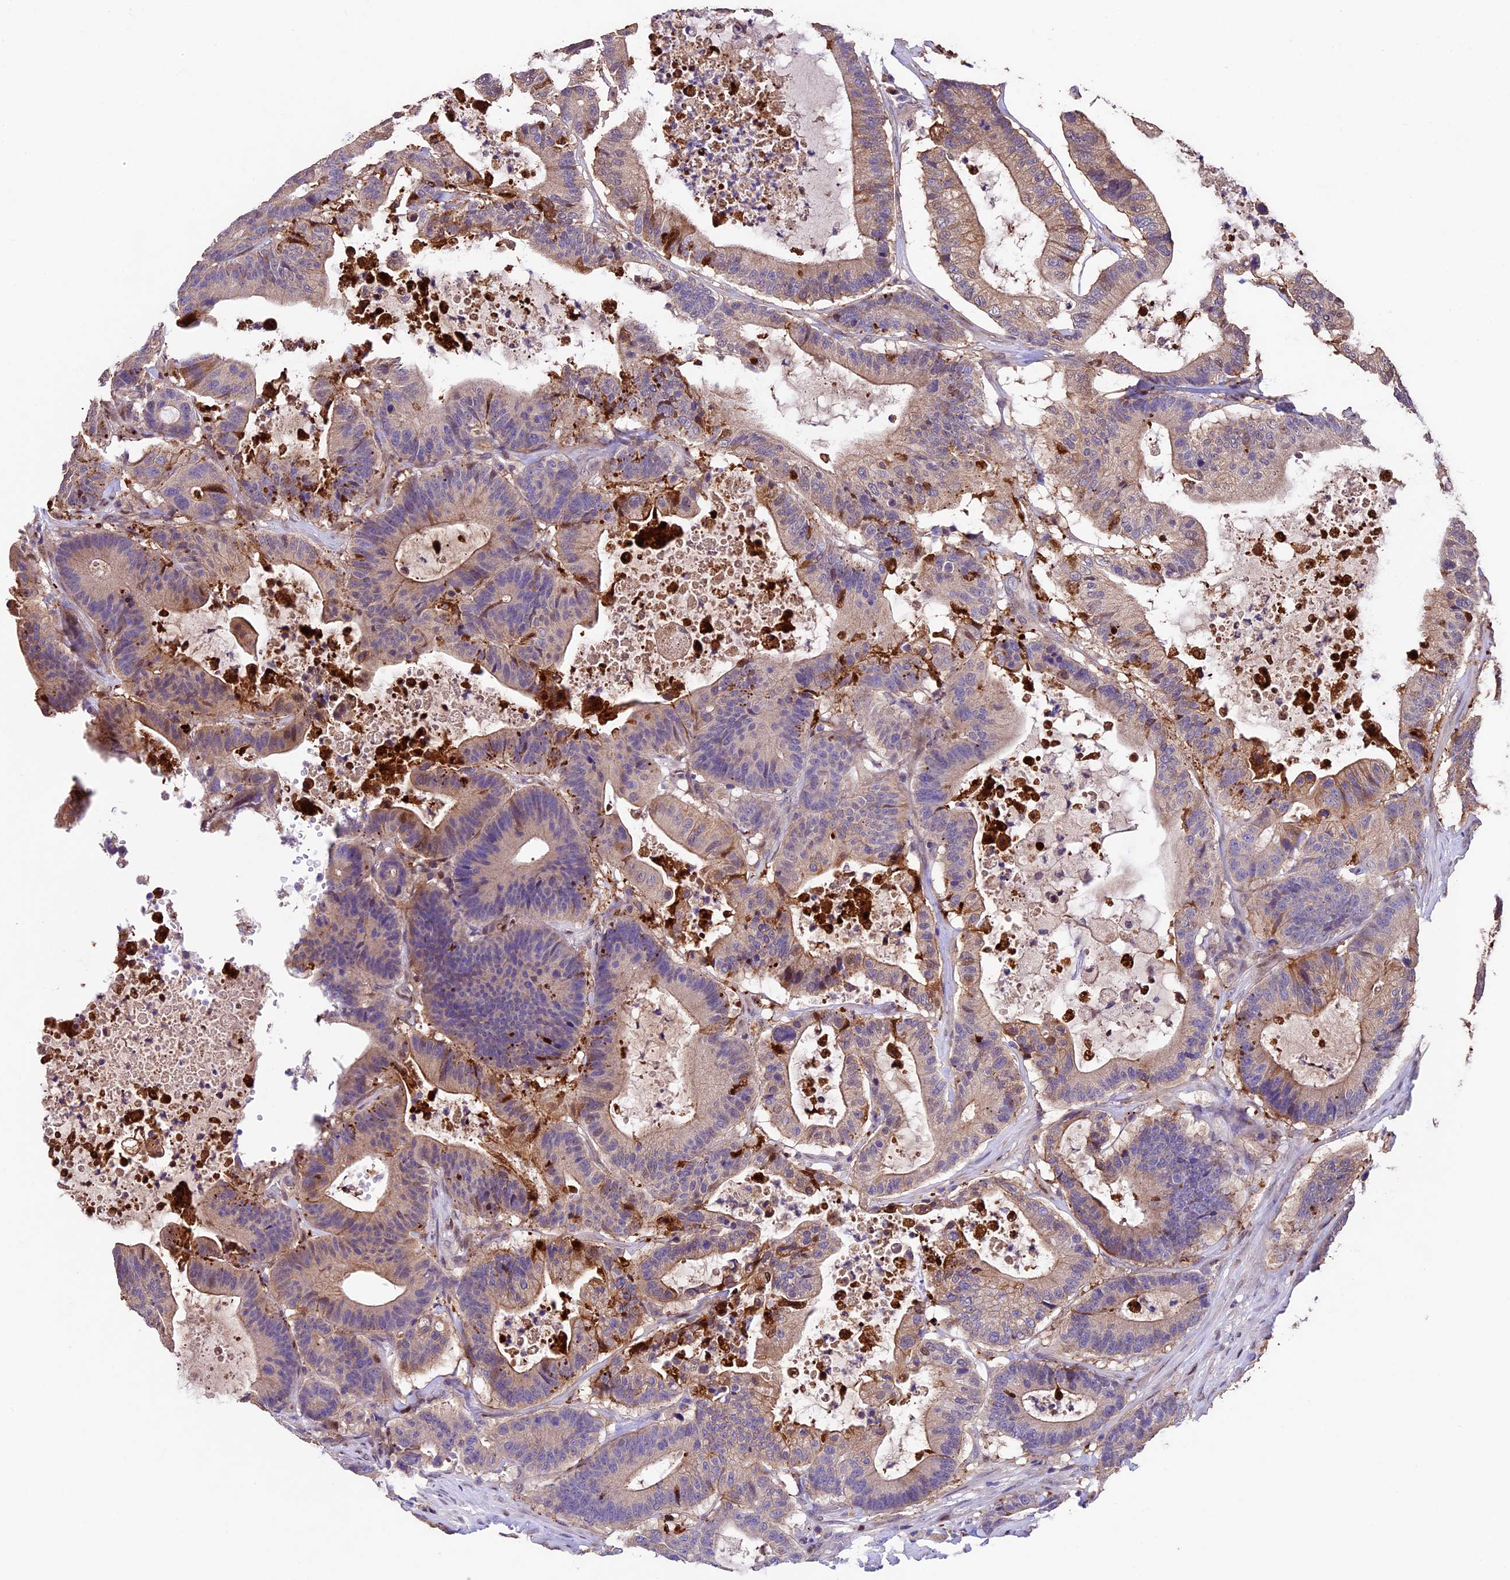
{"staining": {"intensity": "moderate", "quantity": "<25%", "location": "cytoplasmic/membranous"}, "tissue": "colorectal cancer", "cell_type": "Tumor cells", "image_type": "cancer", "snomed": [{"axis": "morphology", "description": "Adenocarcinoma, NOS"}, {"axis": "topography", "description": "Colon"}], "caption": "An IHC micrograph of neoplastic tissue is shown. Protein staining in brown shows moderate cytoplasmic/membranous positivity in colorectal cancer (adenocarcinoma) within tumor cells. (DAB IHC with brightfield microscopy, high magnification).", "gene": "SBNO2", "patient": {"sex": "female", "age": 84}}